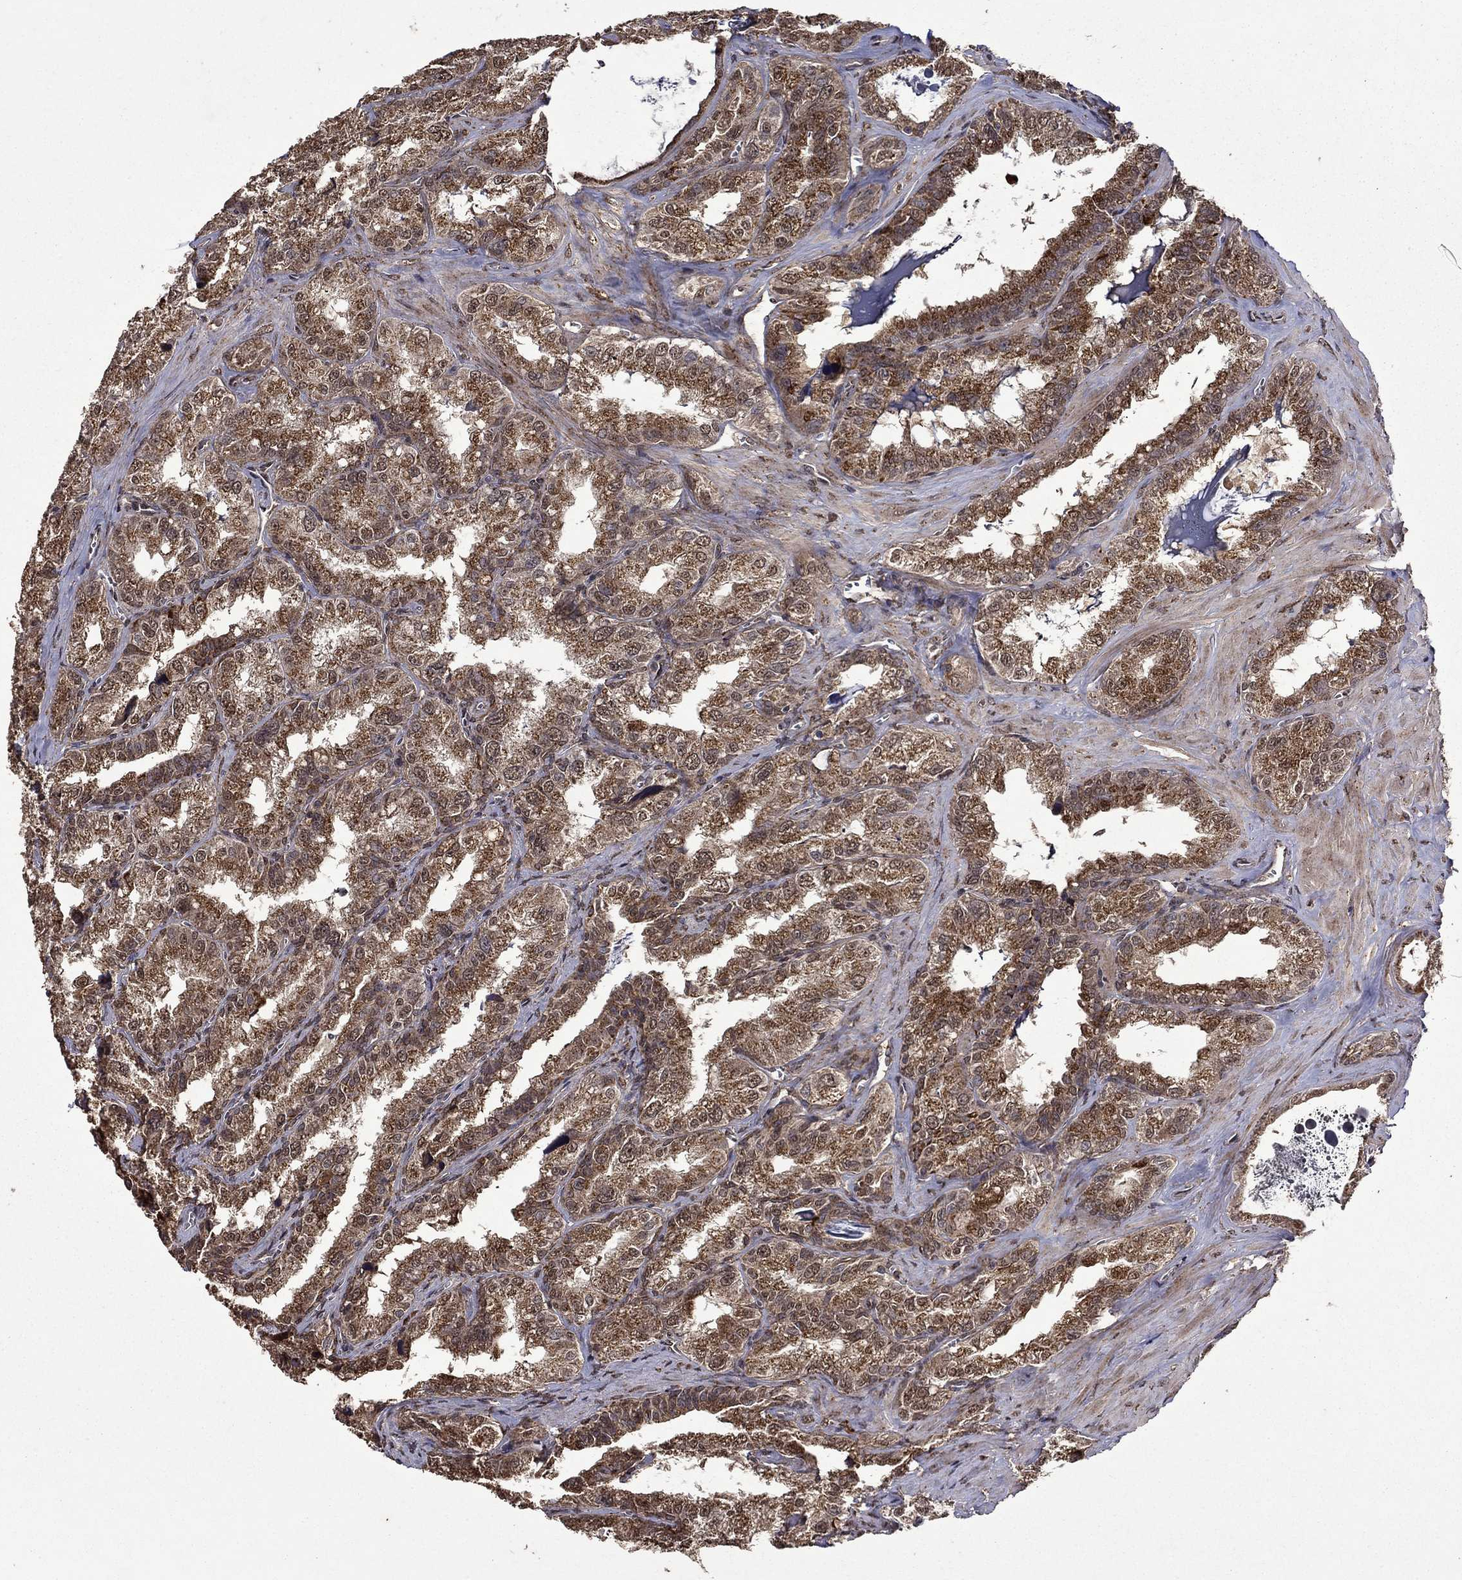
{"staining": {"intensity": "strong", "quantity": ">75%", "location": "cytoplasmic/membranous"}, "tissue": "seminal vesicle", "cell_type": "Glandular cells", "image_type": "normal", "snomed": [{"axis": "morphology", "description": "Normal tissue, NOS"}, {"axis": "topography", "description": "Seminal veicle"}], "caption": "Seminal vesicle stained for a protein shows strong cytoplasmic/membranous positivity in glandular cells. (IHC, brightfield microscopy, high magnification).", "gene": "ITM2B", "patient": {"sex": "male", "age": 57}}